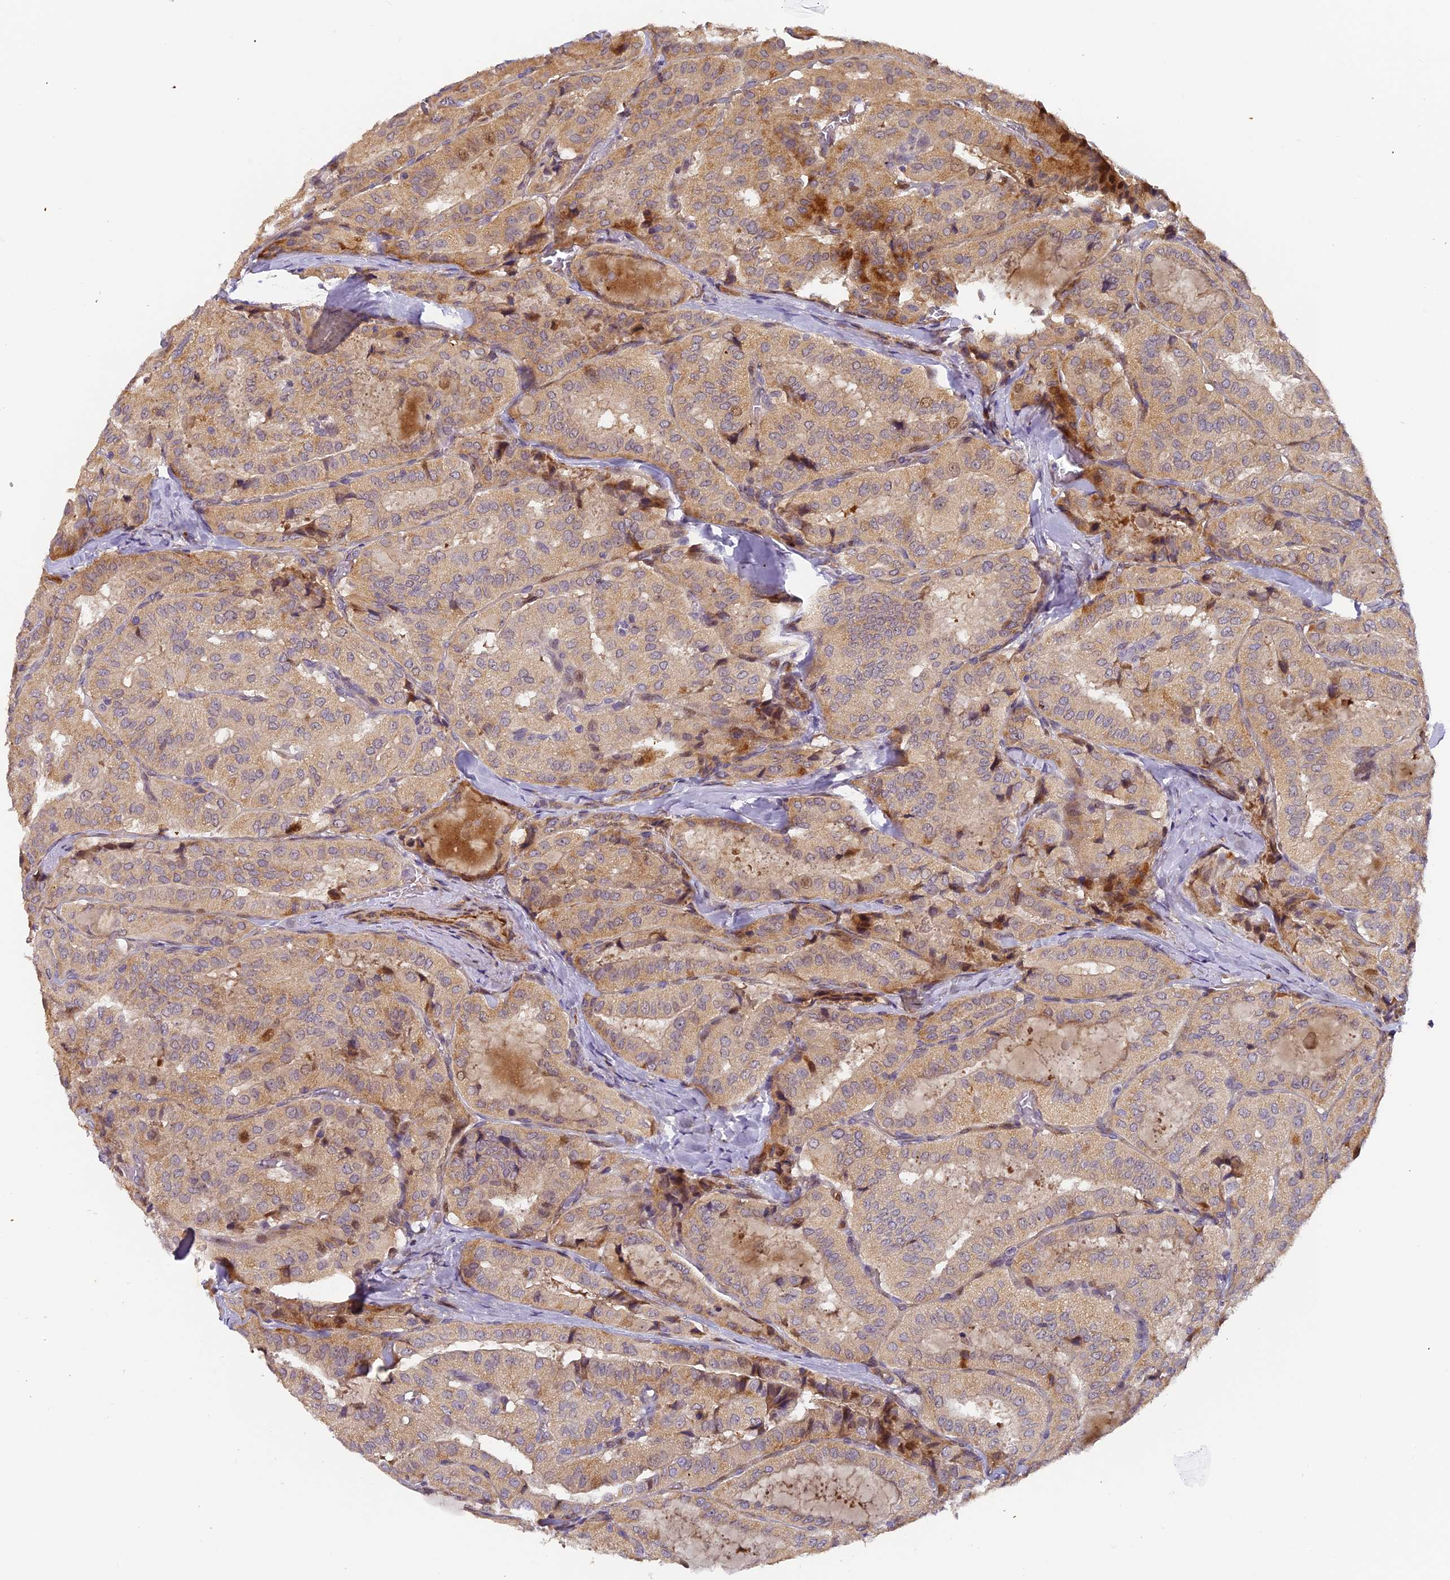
{"staining": {"intensity": "moderate", "quantity": ">75%", "location": "cytoplasmic/membranous"}, "tissue": "thyroid cancer", "cell_type": "Tumor cells", "image_type": "cancer", "snomed": [{"axis": "morphology", "description": "Normal tissue, NOS"}, {"axis": "morphology", "description": "Papillary adenocarcinoma, NOS"}, {"axis": "topography", "description": "Thyroid gland"}], "caption": "Immunohistochemical staining of human thyroid cancer displays medium levels of moderate cytoplasmic/membranous staining in approximately >75% of tumor cells.", "gene": "RAB28", "patient": {"sex": "female", "age": 59}}